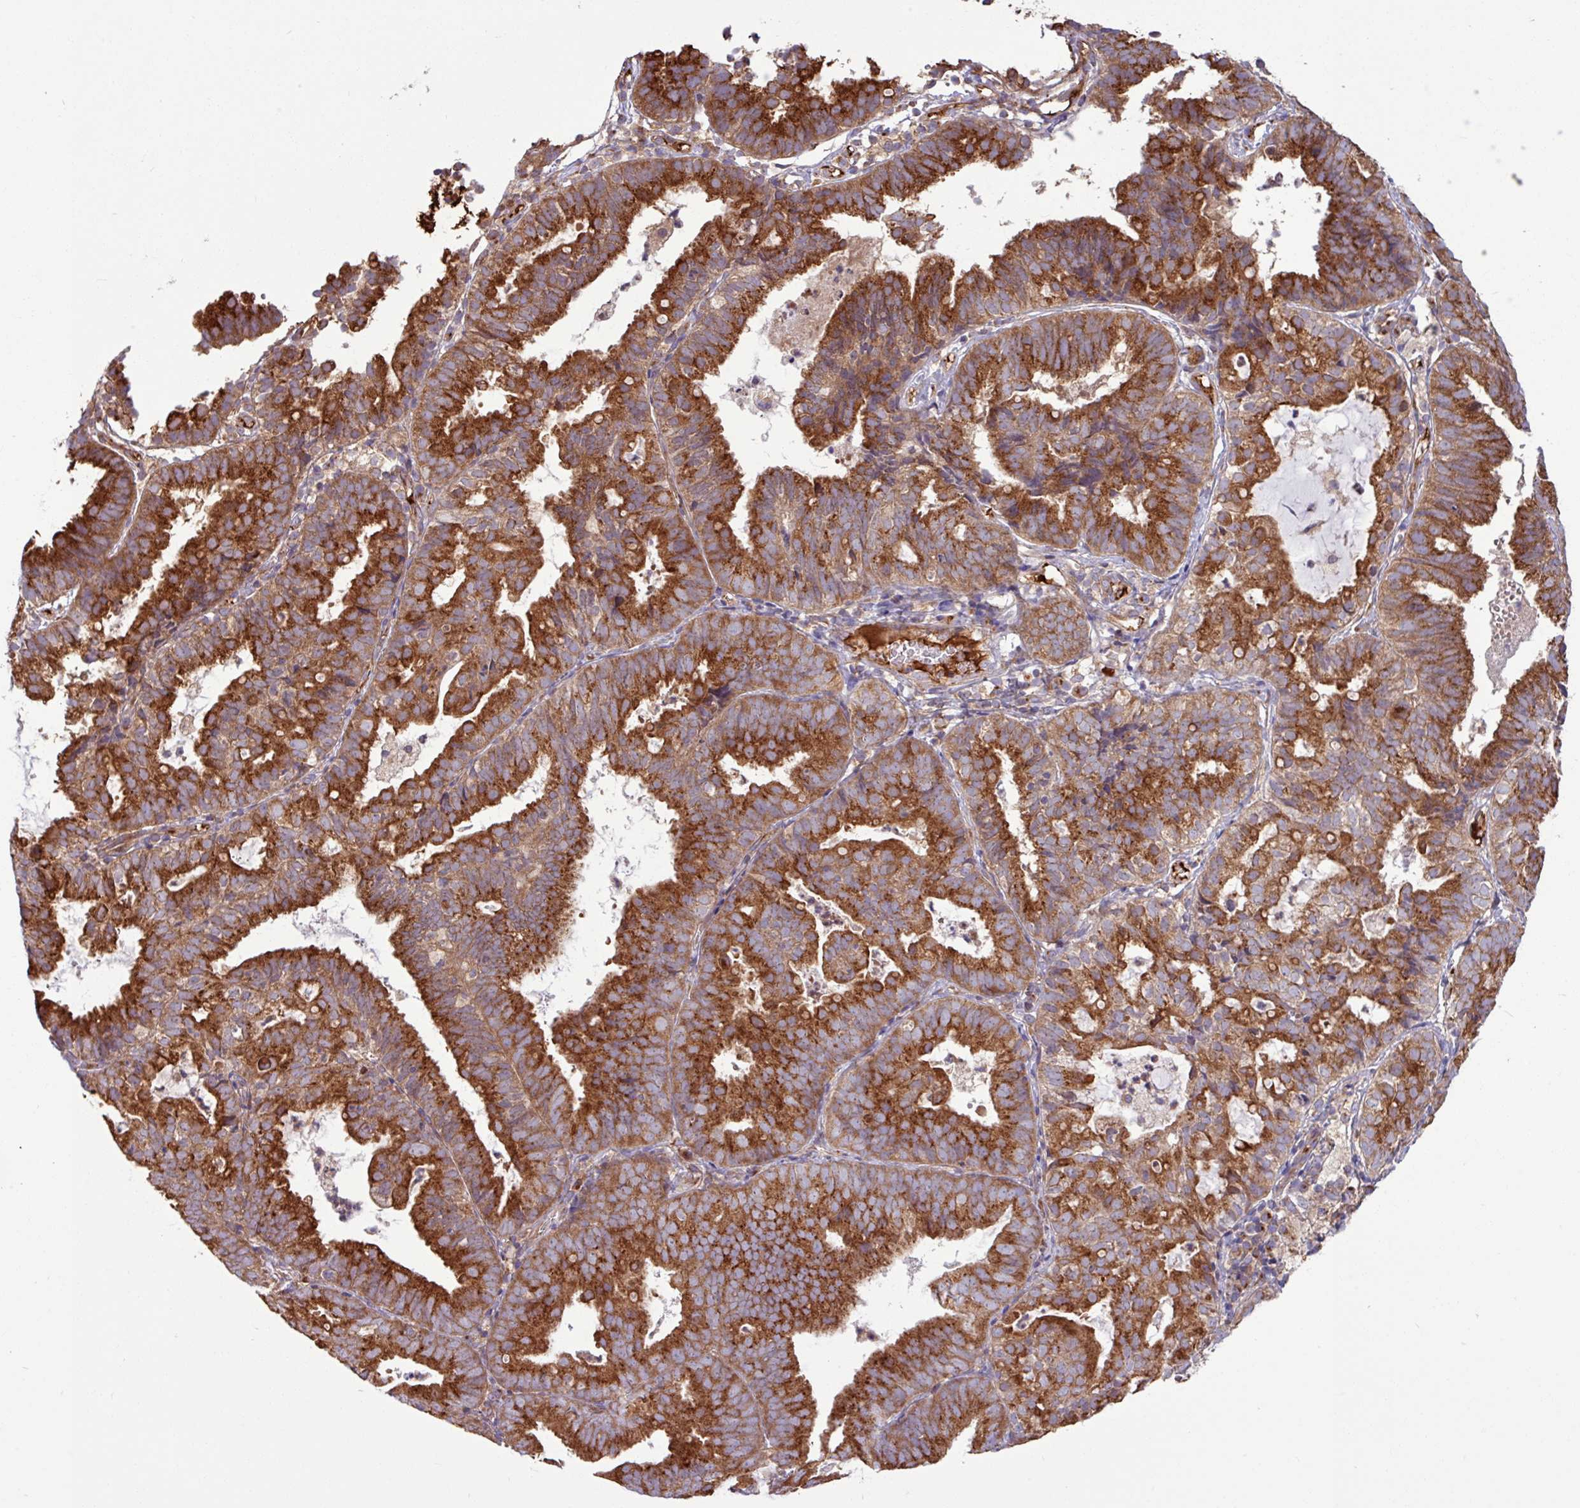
{"staining": {"intensity": "strong", "quantity": ">75%", "location": "cytoplasmic/membranous"}, "tissue": "endometrial cancer", "cell_type": "Tumor cells", "image_type": "cancer", "snomed": [{"axis": "morphology", "description": "Adenocarcinoma, NOS"}, {"axis": "topography", "description": "Endometrium"}], "caption": "Protein analysis of endometrial adenocarcinoma tissue reveals strong cytoplasmic/membranous expression in approximately >75% of tumor cells. Using DAB (brown) and hematoxylin (blue) stains, captured at high magnification using brightfield microscopy.", "gene": "LSM12", "patient": {"sex": "female", "age": 80}}